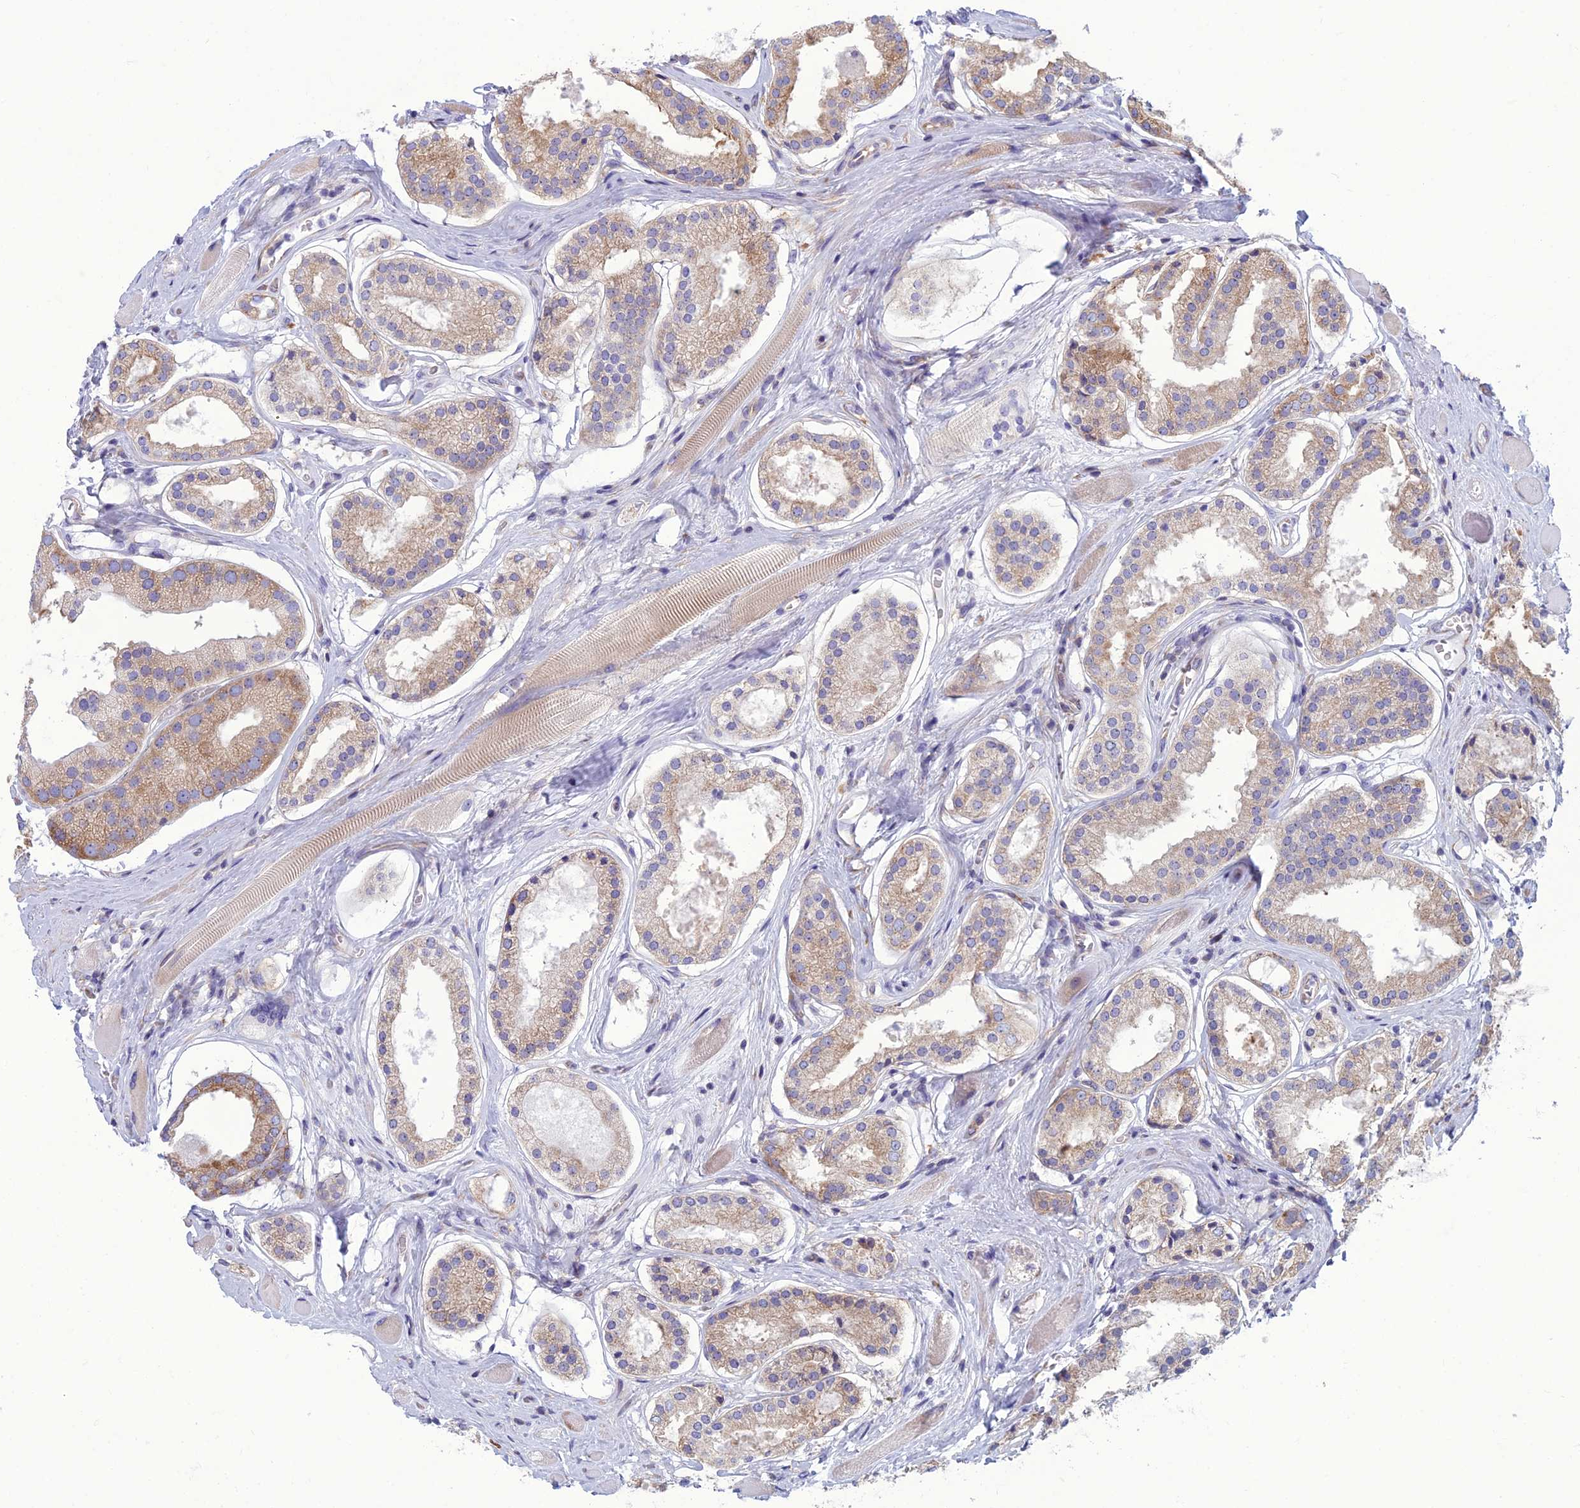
{"staining": {"intensity": "weak", "quantity": ">75%", "location": "cytoplasmic/membranous"}, "tissue": "prostate cancer", "cell_type": "Tumor cells", "image_type": "cancer", "snomed": [{"axis": "morphology", "description": "Adenocarcinoma, High grade"}, {"axis": "topography", "description": "Prostate"}], "caption": "Immunohistochemistry histopathology image of human adenocarcinoma (high-grade) (prostate) stained for a protein (brown), which reveals low levels of weak cytoplasmic/membranous positivity in approximately >75% of tumor cells.", "gene": "RPL17-C18orf32", "patient": {"sex": "male", "age": 67}}